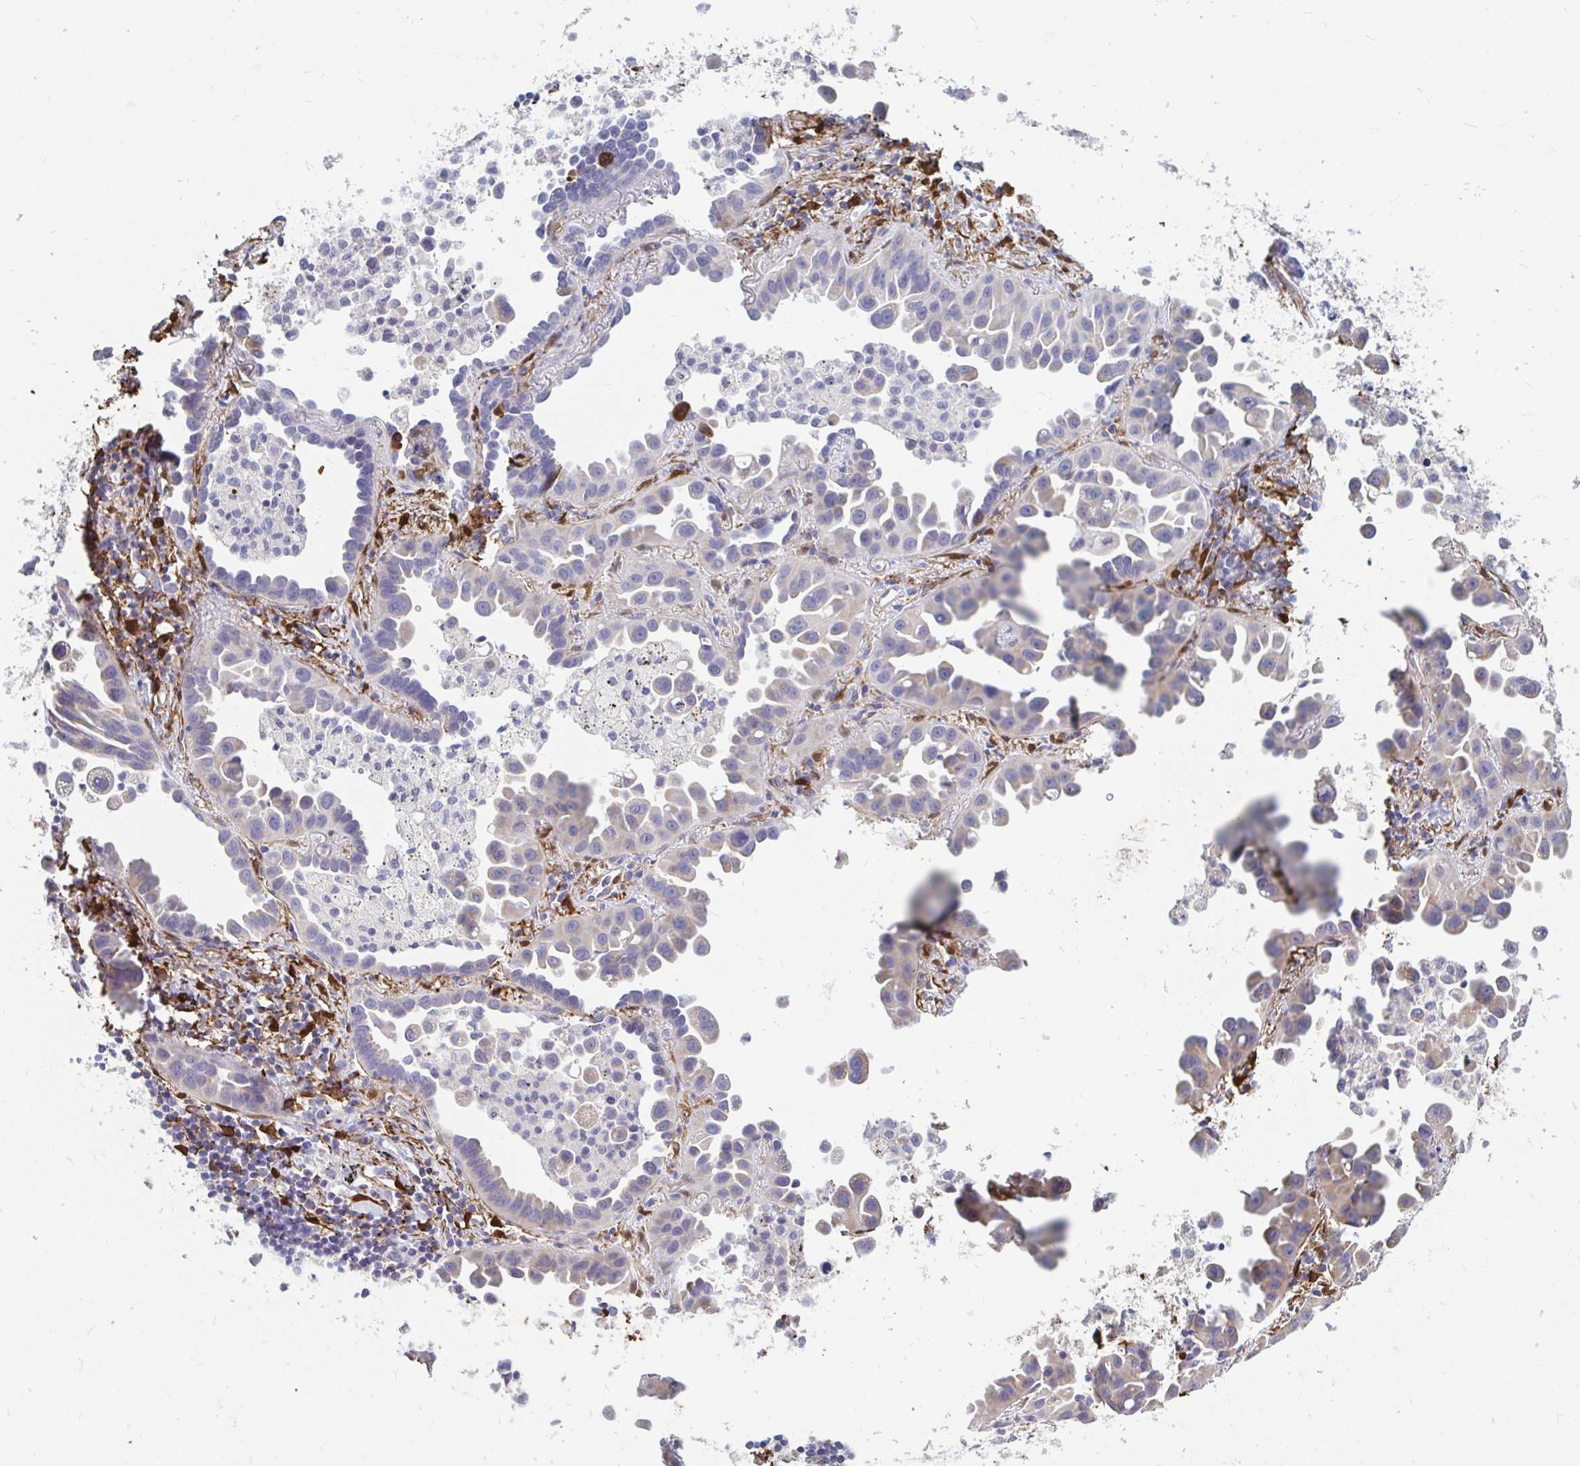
{"staining": {"intensity": "negative", "quantity": "none", "location": "none"}, "tissue": "lung cancer", "cell_type": "Tumor cells", "image_type": "cancer", "snomed": [{"axis": "morphology", "description": "Adenocarcinoma, NOS"}, {"axis": "topography", "description": "Lung"}], "caption": "Human adenocarcinoma (lung) stained for a protein using immunohistochemistry (IHC) reveals no expression in tumor cells.", "gene": "ADH1A", "patient": {"sex": "male", "age": 68}}